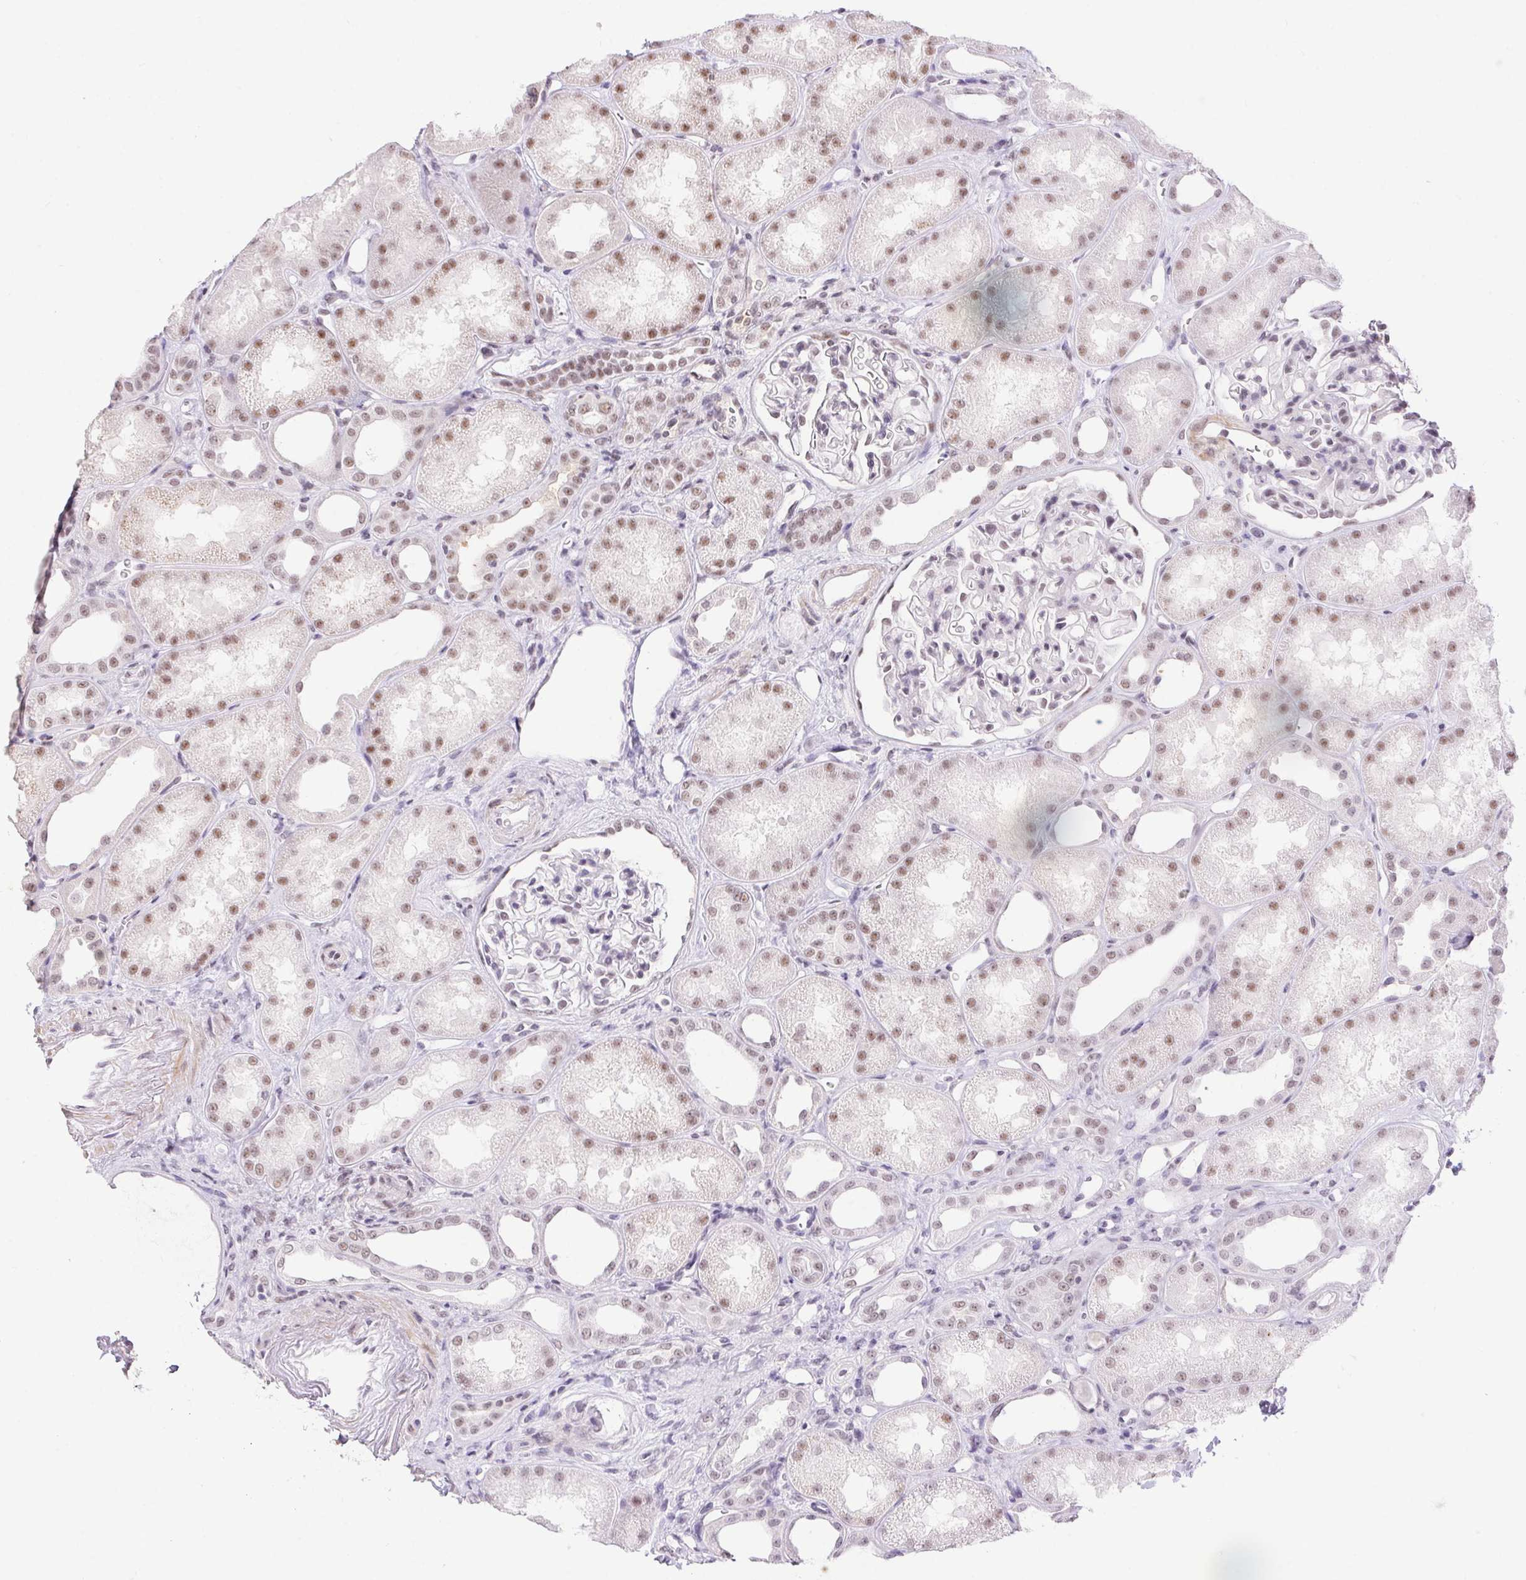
{"staining": {"intensity": "weak", "quantity": "<25%", "location": "nuclear"}, "tissue": "kidney", "cell_type": "Cells in glomeruli", "image_type": "normal", "snomed": [{"axis": "morphology", "description": "Normal tissue, NOS"}, {"axis": "topography", "description": "Kidney"}], "caption": "High power microscopy photomicrograph of an IHC micrograph of unremarkable kidney, revealing no significant expression in cells in glomeruli.", "gene": "DDX17", "patient": {"sex": "male", "age": 61}}